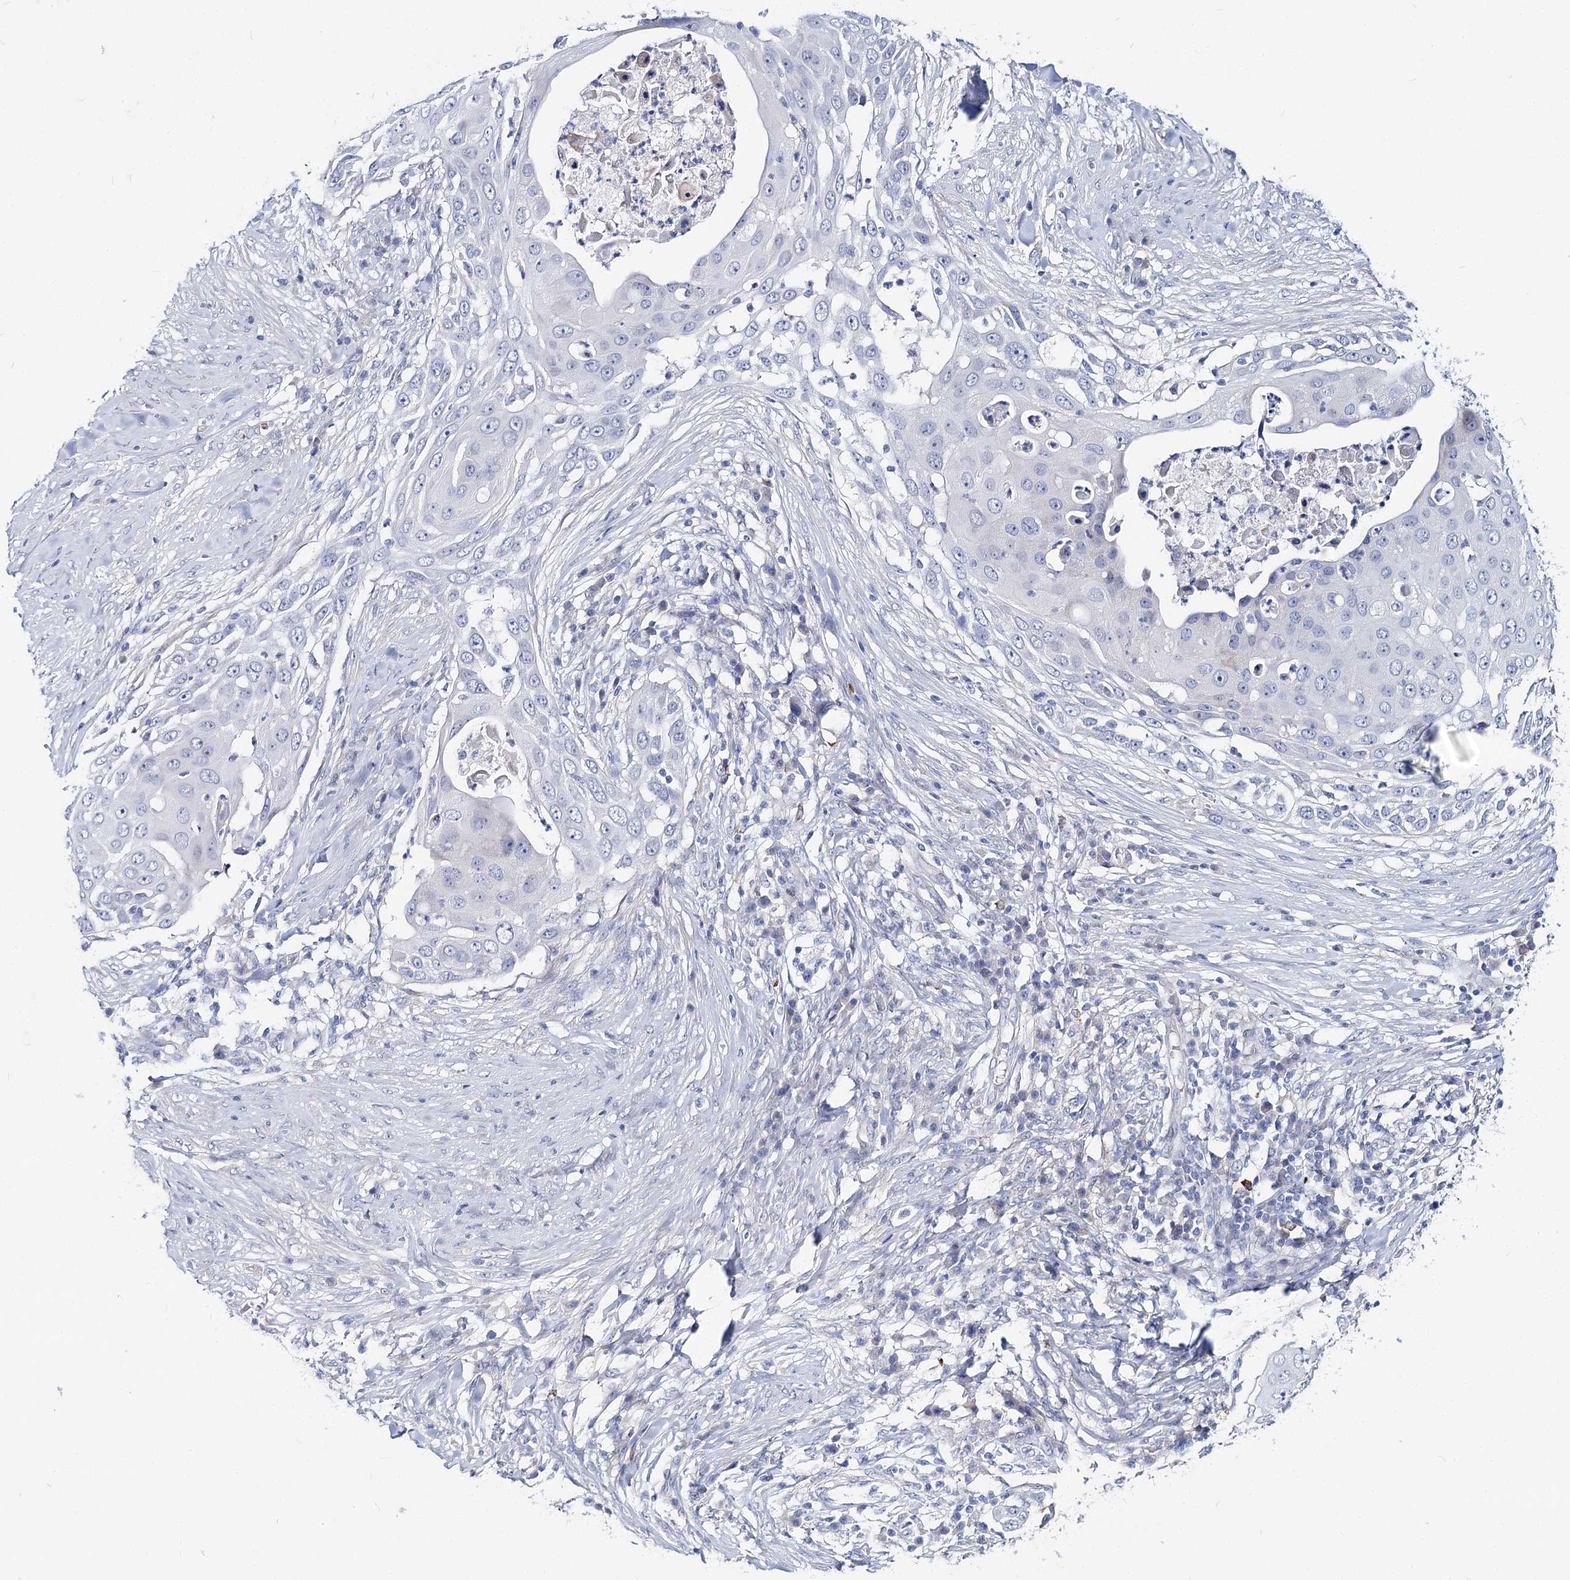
{"staining": {"intensity": "negative", "quantity": "none", "location": "none"}, "tissue": "skin cancer", "cell_type": "Tumor cells", "image_type": "cancer", "snomed": [{"axis": "morphology", "description": "Squamous cell carcinoma, NOS"}, {"axis": "topography", "description": "Skin"}], "caption": "Squamous cell carcinoma (skin) was stained to show a protein in brown. There is no significant expression in tumor cells.", "gene": "TEX12", "patient": {"sex": "female", "age": 44}}